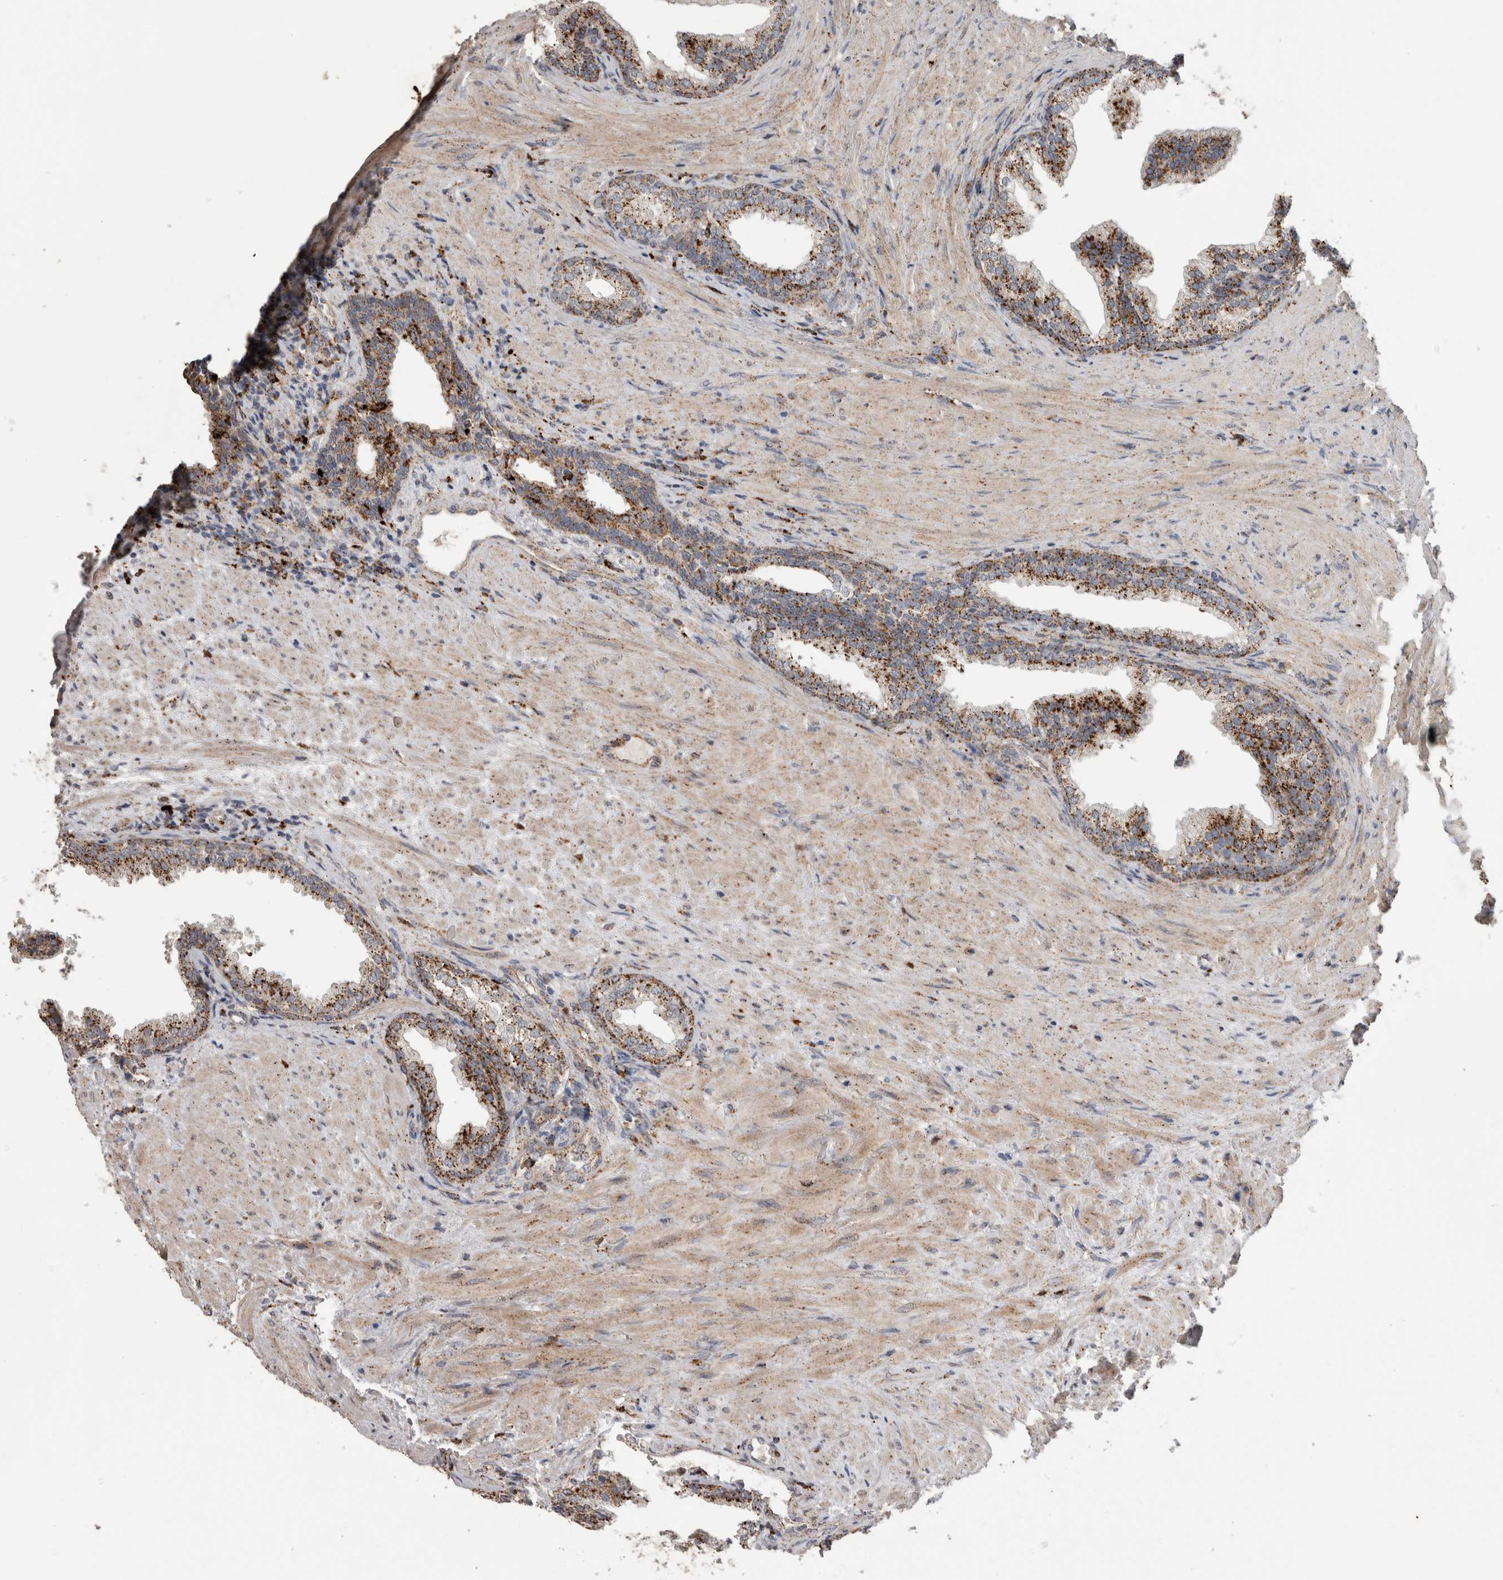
{"staining": {"intensity": "moderate", "quantity": ">75%", "location": "cytoplasmic/membranous"}, "tissue": "prostate", "cell_type": "Glandular cells", "image_type": "normal", "snomed": [{"axis": "morphology", "description": "Normal tissue, NOS"}, {"axis": "topography", "description": "Prostate"}], "caption": "Protein staining of benign prostate shows moderate cytoplasmic/membranous staining in about >75% of glandular cells. (Stains: DAB (3,3'-diaminobenzidine) in brown, nuclei in blue, Microscopy: brightfield microscopy at high magnification).", "gene": "CTSZ", "patient": {"sex": "male", "age": 76}}